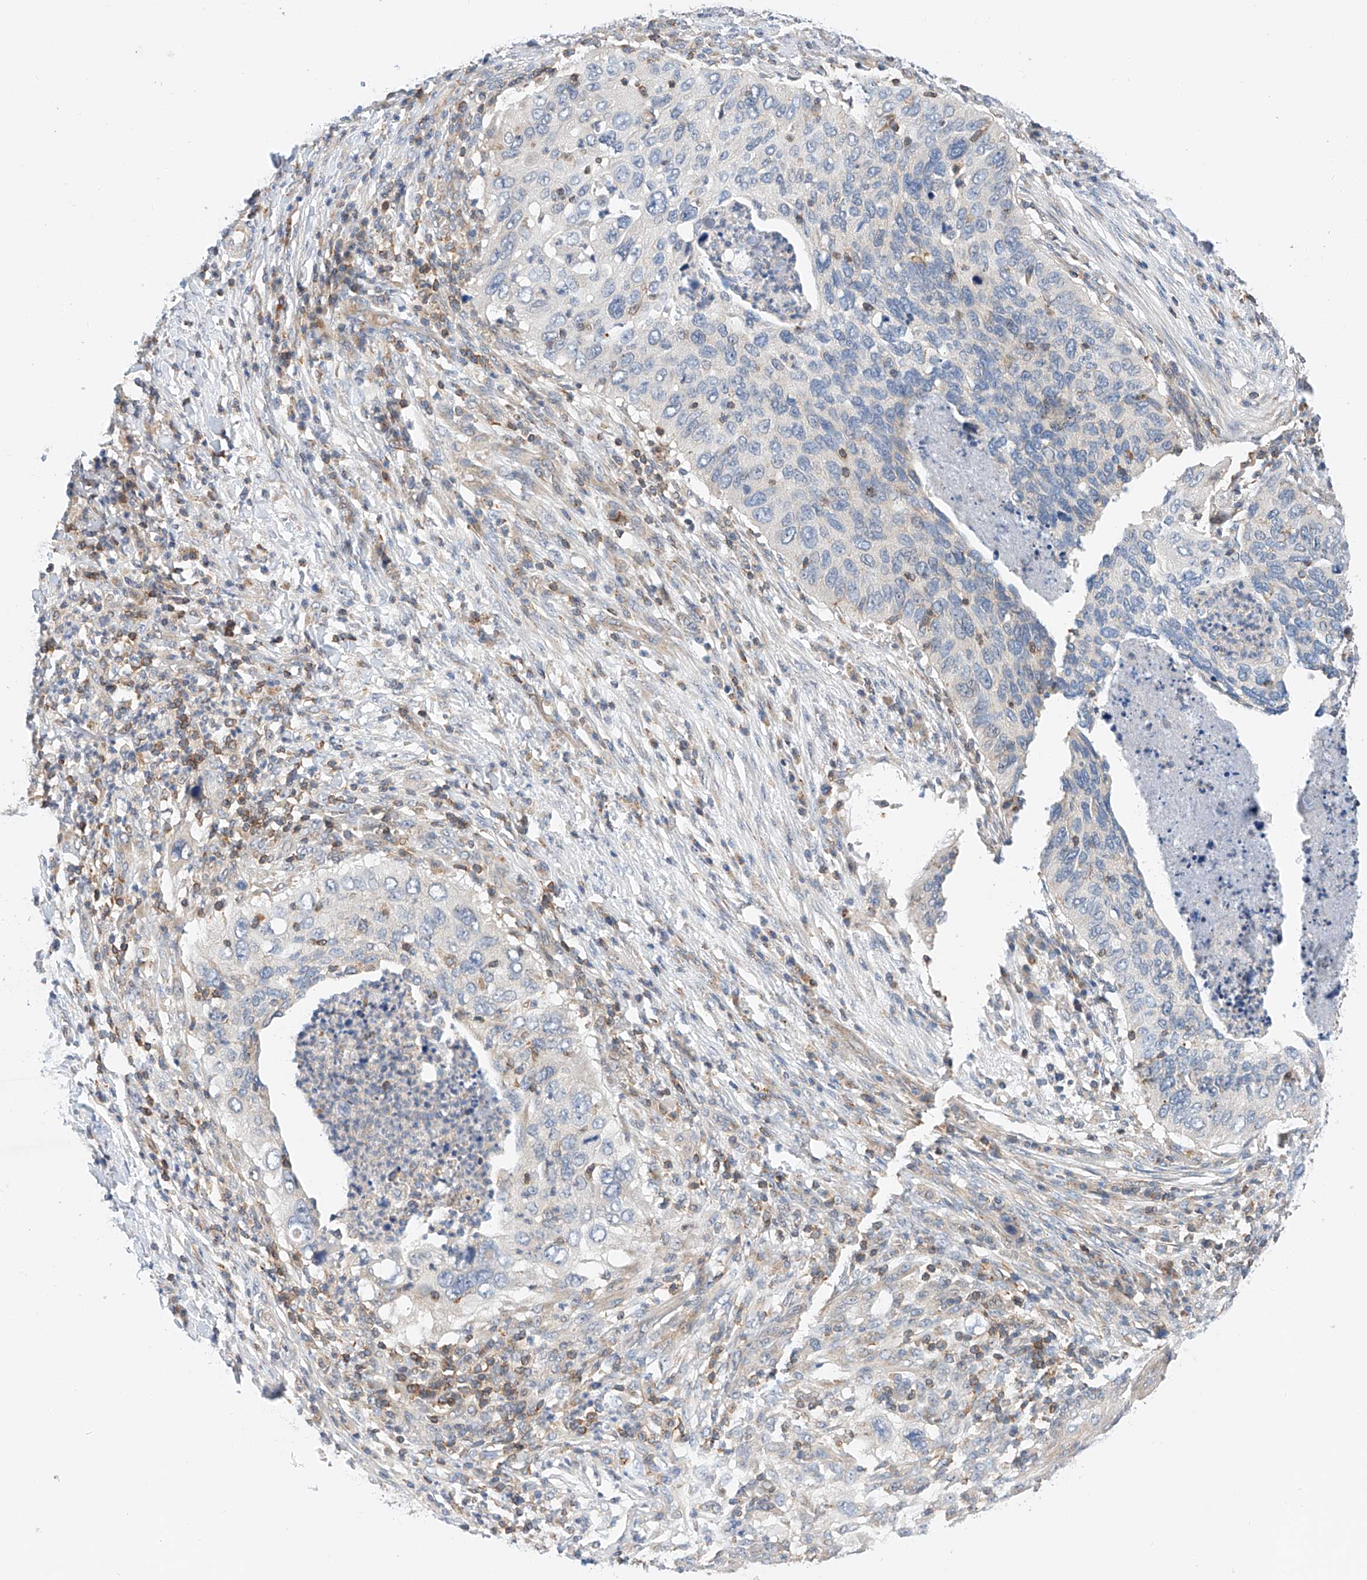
{"staining": {"intensity": "negative", "quantity": "none", "location": "none"}, "tissue": "cervical cancer", "cell_type": "Tumor cells", "image_type": "cancer", "snomed": [{"axis": "morphology", "description": "Squamous cell carcinoma, NOS"}, {"axis": "topography", "description": "Cervix"}], "caption": "This histopathology image is of cervical cancer stained with IHC to label a protein in brown with the nuclei are counter-stained blue. There is no staining in tumor cells.", "gene": "MFN2", "patient": {"sex": "female", "age": 38}}